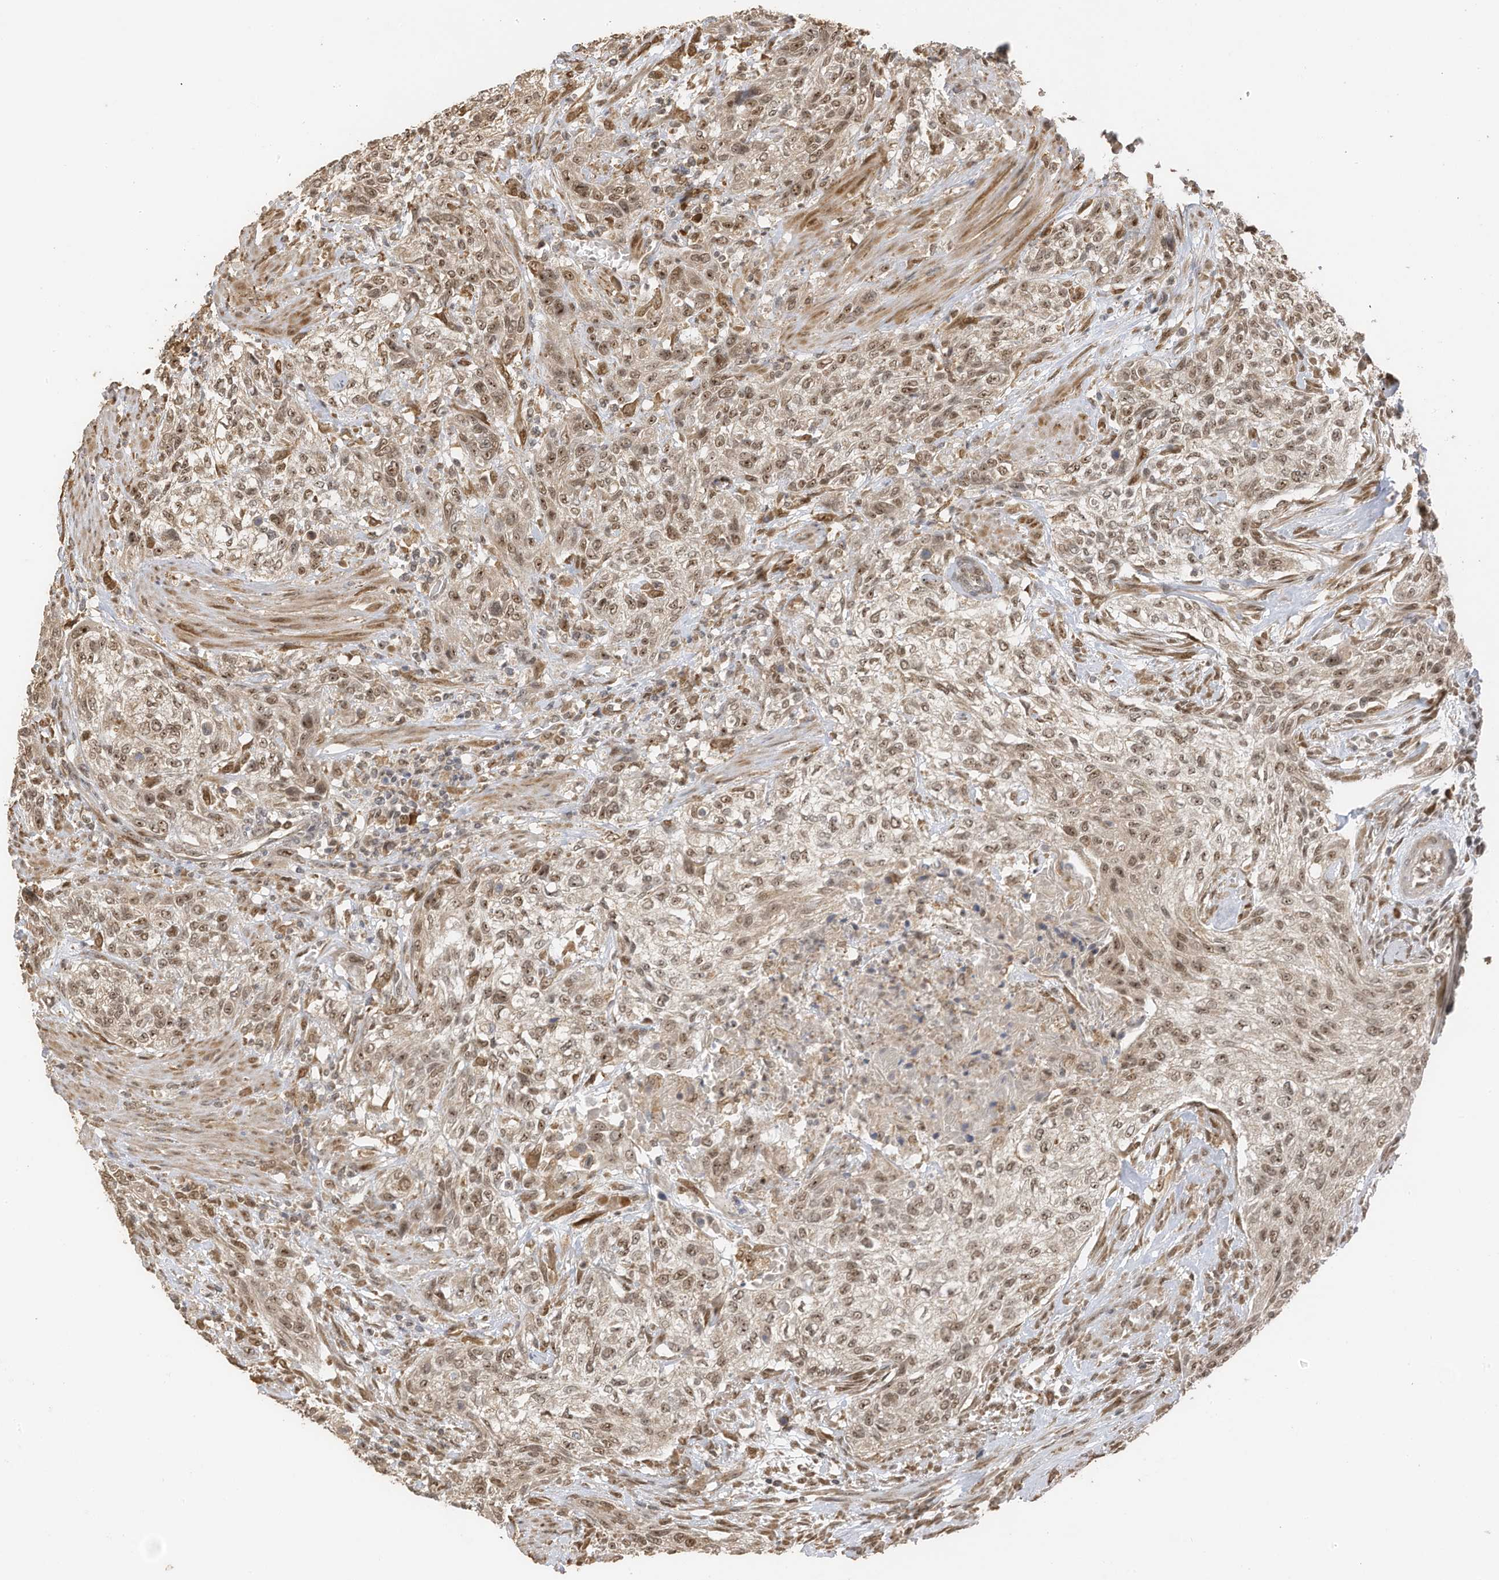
{"staining": {"intensity": "moderate", "quantity": ">75%", "location": "nuclear"}, "tissue": "urothelial cancer", "cell_type": "Tumor cells", "image_type": "cancer", "snomed": [{"axis": "morphology", "description": "Urothelial carcinoma, High grade"}, {"axis": "topography", "description": "Urinary bladder"}], "caption": "This is a micrograph of immunohistochemistry staining of urothelial cancer, which shows moderate staining in the nuclear of tumor cells.", "gene": "ERLEC1", "patient": {"sex": "male", "age": 35}}